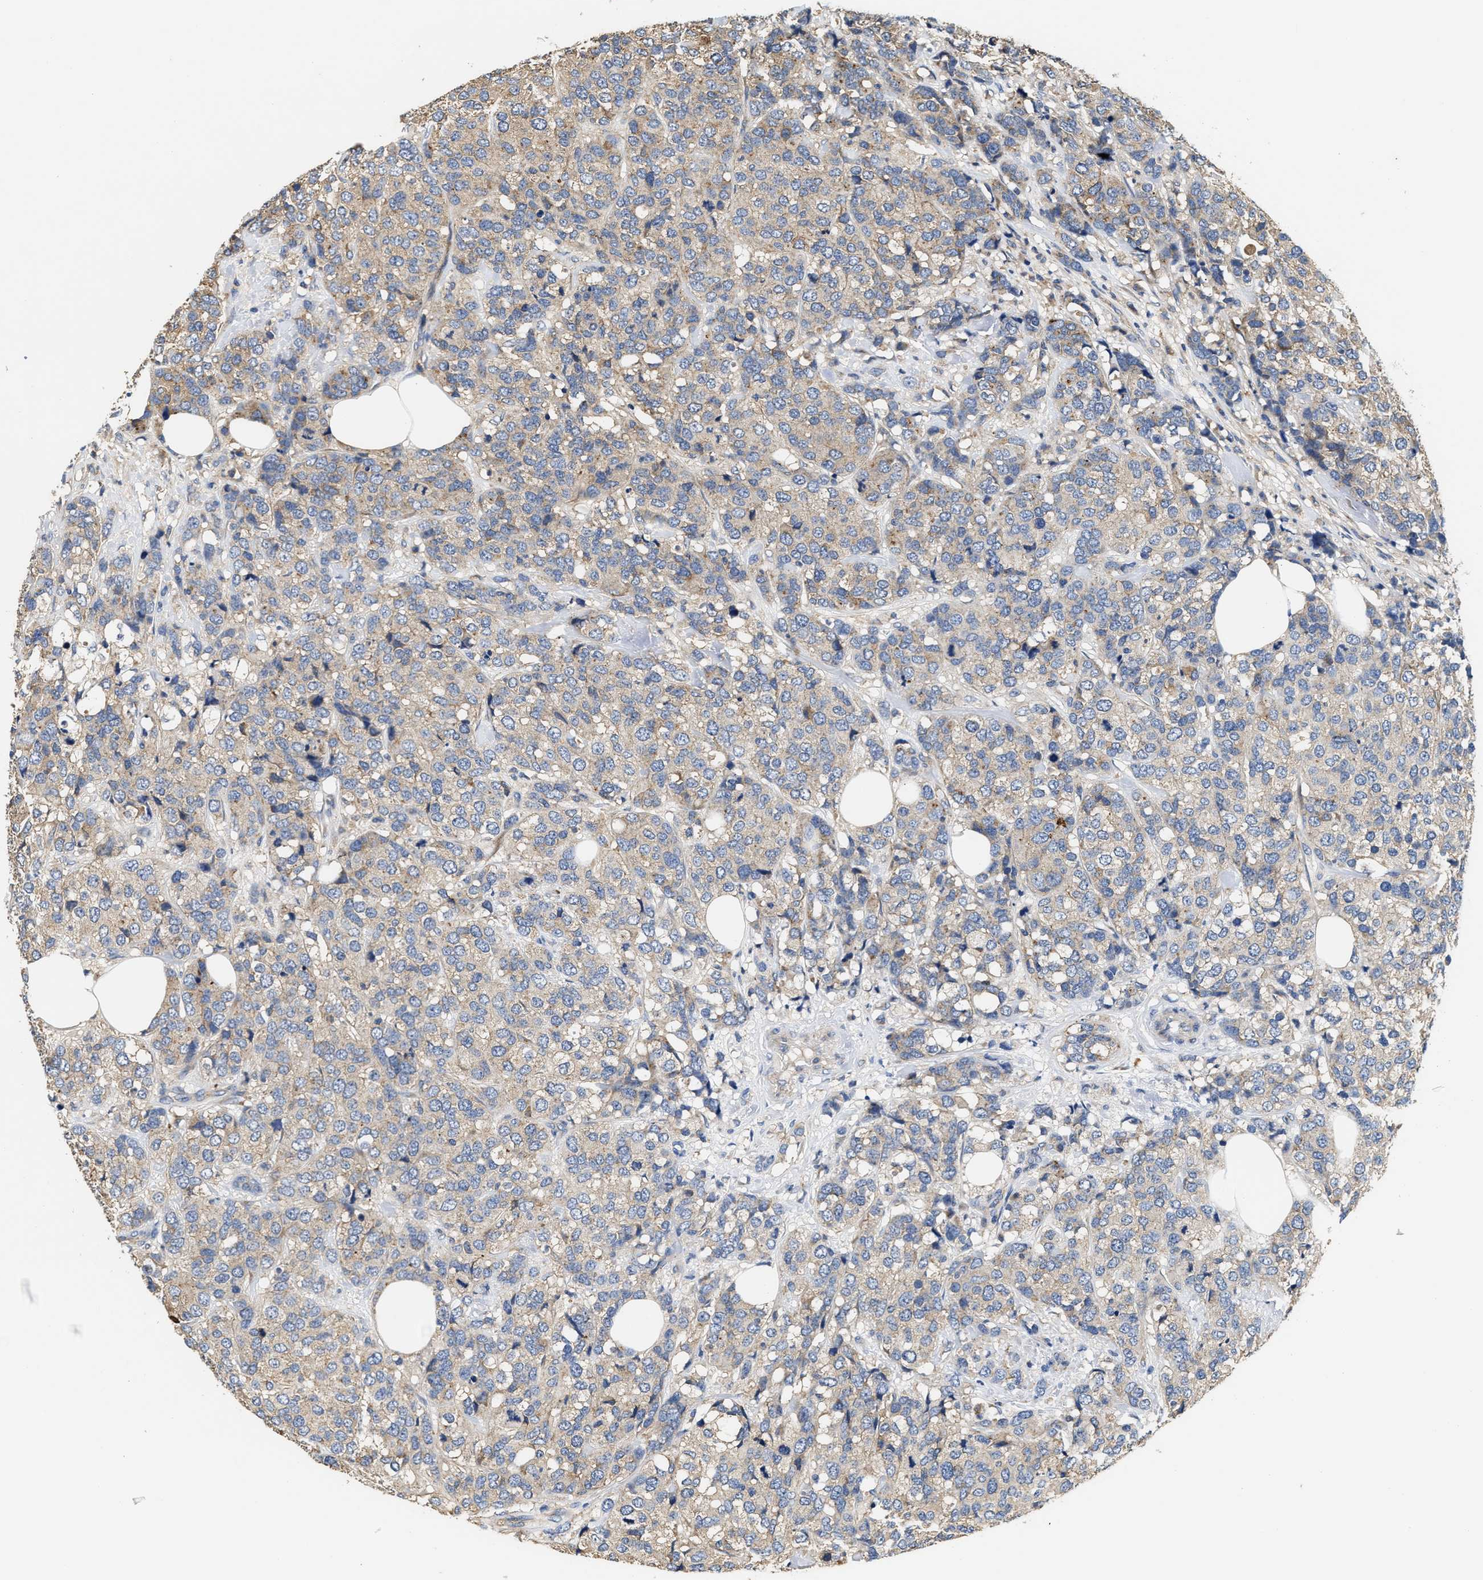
{"staining": {"intensity": "weak", "quantity": "<25%", "location": "cytoplasmic/membranous"}, "tissue": "breast cancer", "cell_type": "Tumor cells", "image_type": "cancer", "snomed": [{"axis": "morphology", "description": "Lobular carcinoma"}, {"axis": "topography", "description": "Breast"}], "caption": "This is an immunohistochemistry micrograph of breast cancer (lobular carcinoma). There is no positivity in tumor cells.", "gene": "KLB", "patient": {"sex": "female", "age": 59}}